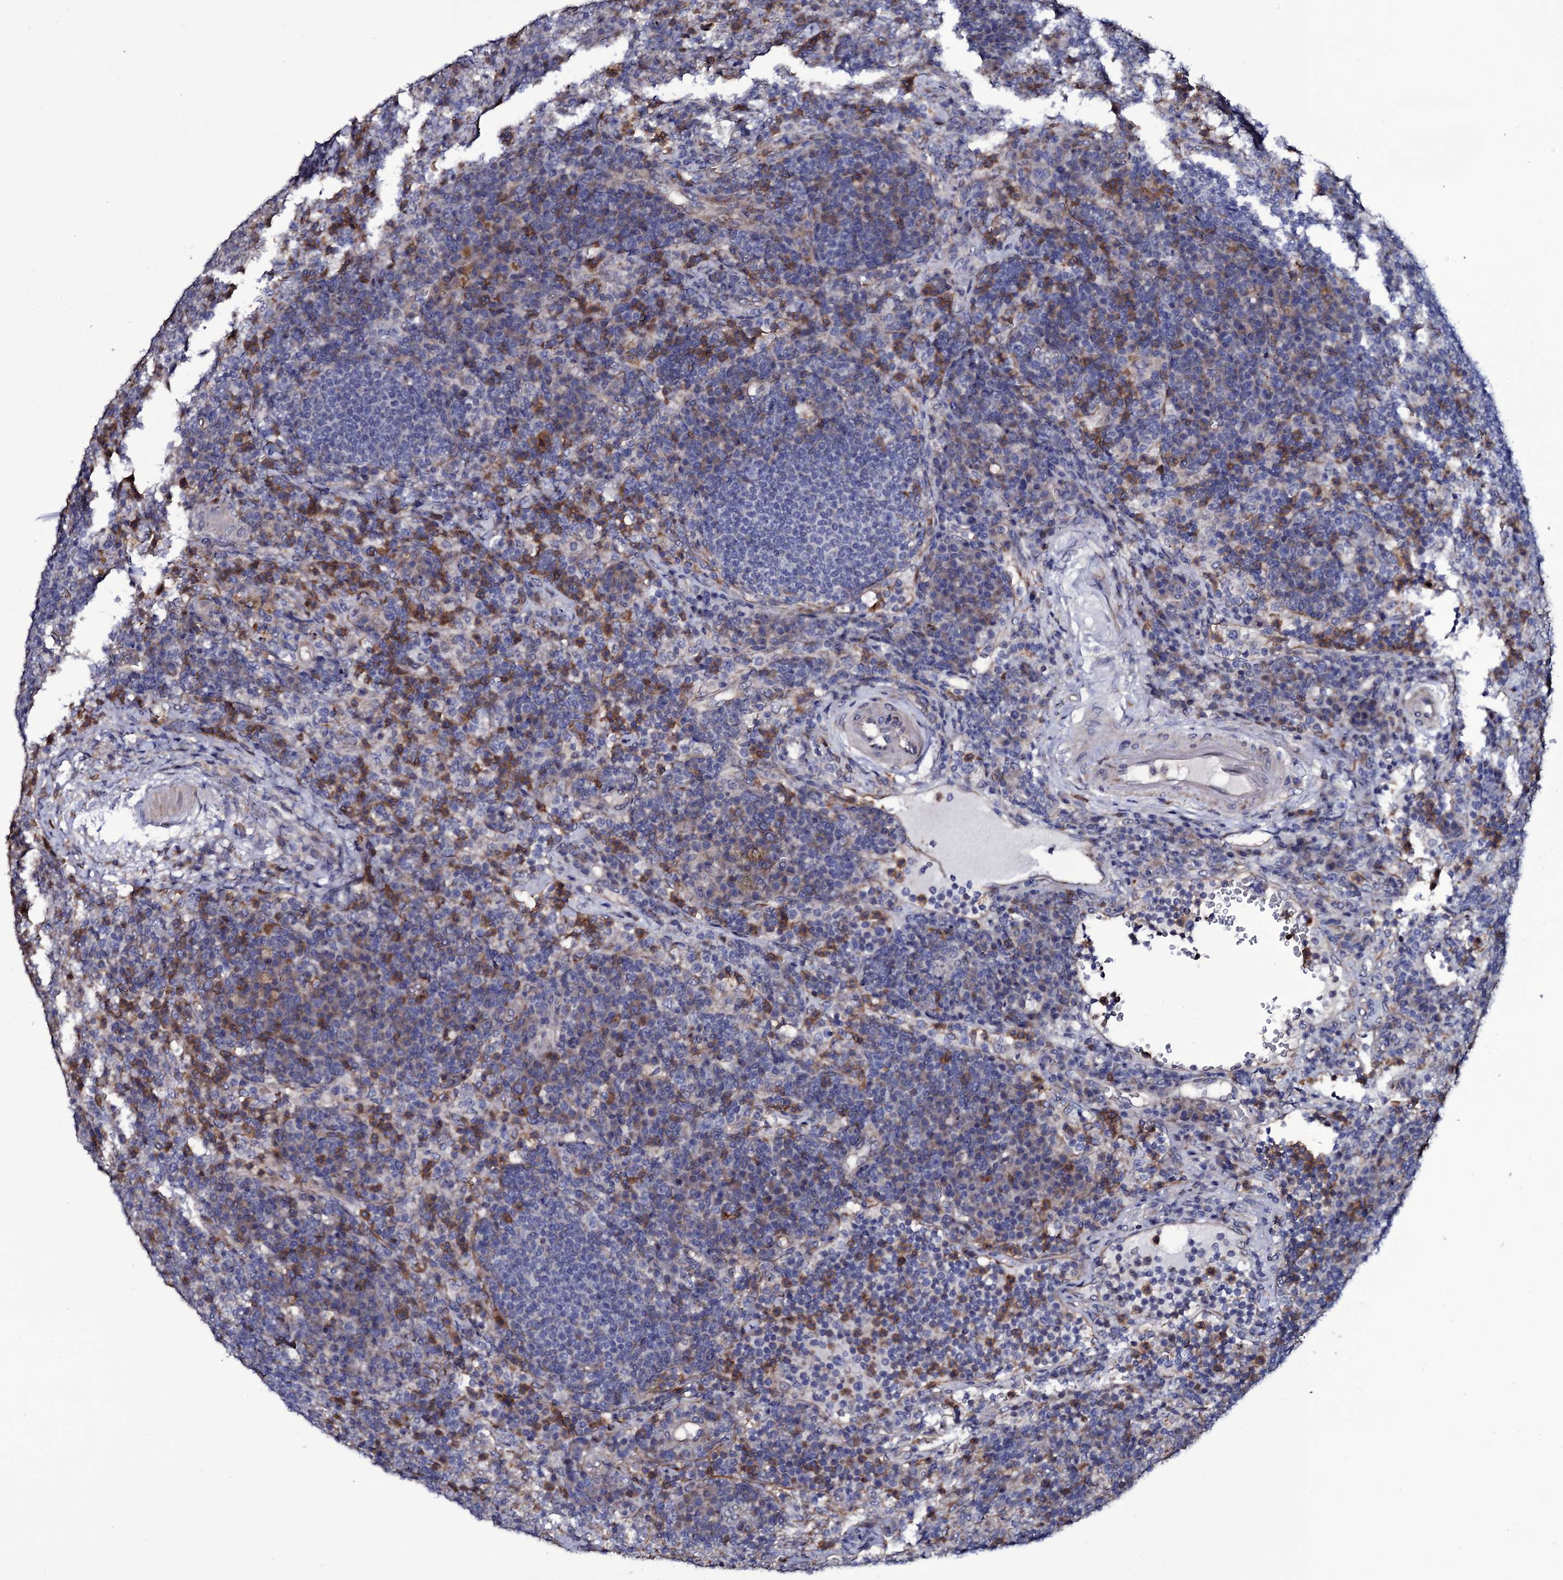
{"staining": {"intensity": "negative", "quantity": "none", "location": "none"}, "tissue": "lymph node", "cell_type": "Germinal center cells", "image_type": "normal", "snomed": [{"axis": "morphology", "description": "Normal tissue, NOS"}, {"axis": "topography", "description": "Lymph node"}], "caption": "A micrograph of lymph node stained for a protein demonstrates no brown staining in germinal center cells. Nuclei are stained in blue.", "gene": "TTC23", "patient": {"sex": "female", "age": 70}}